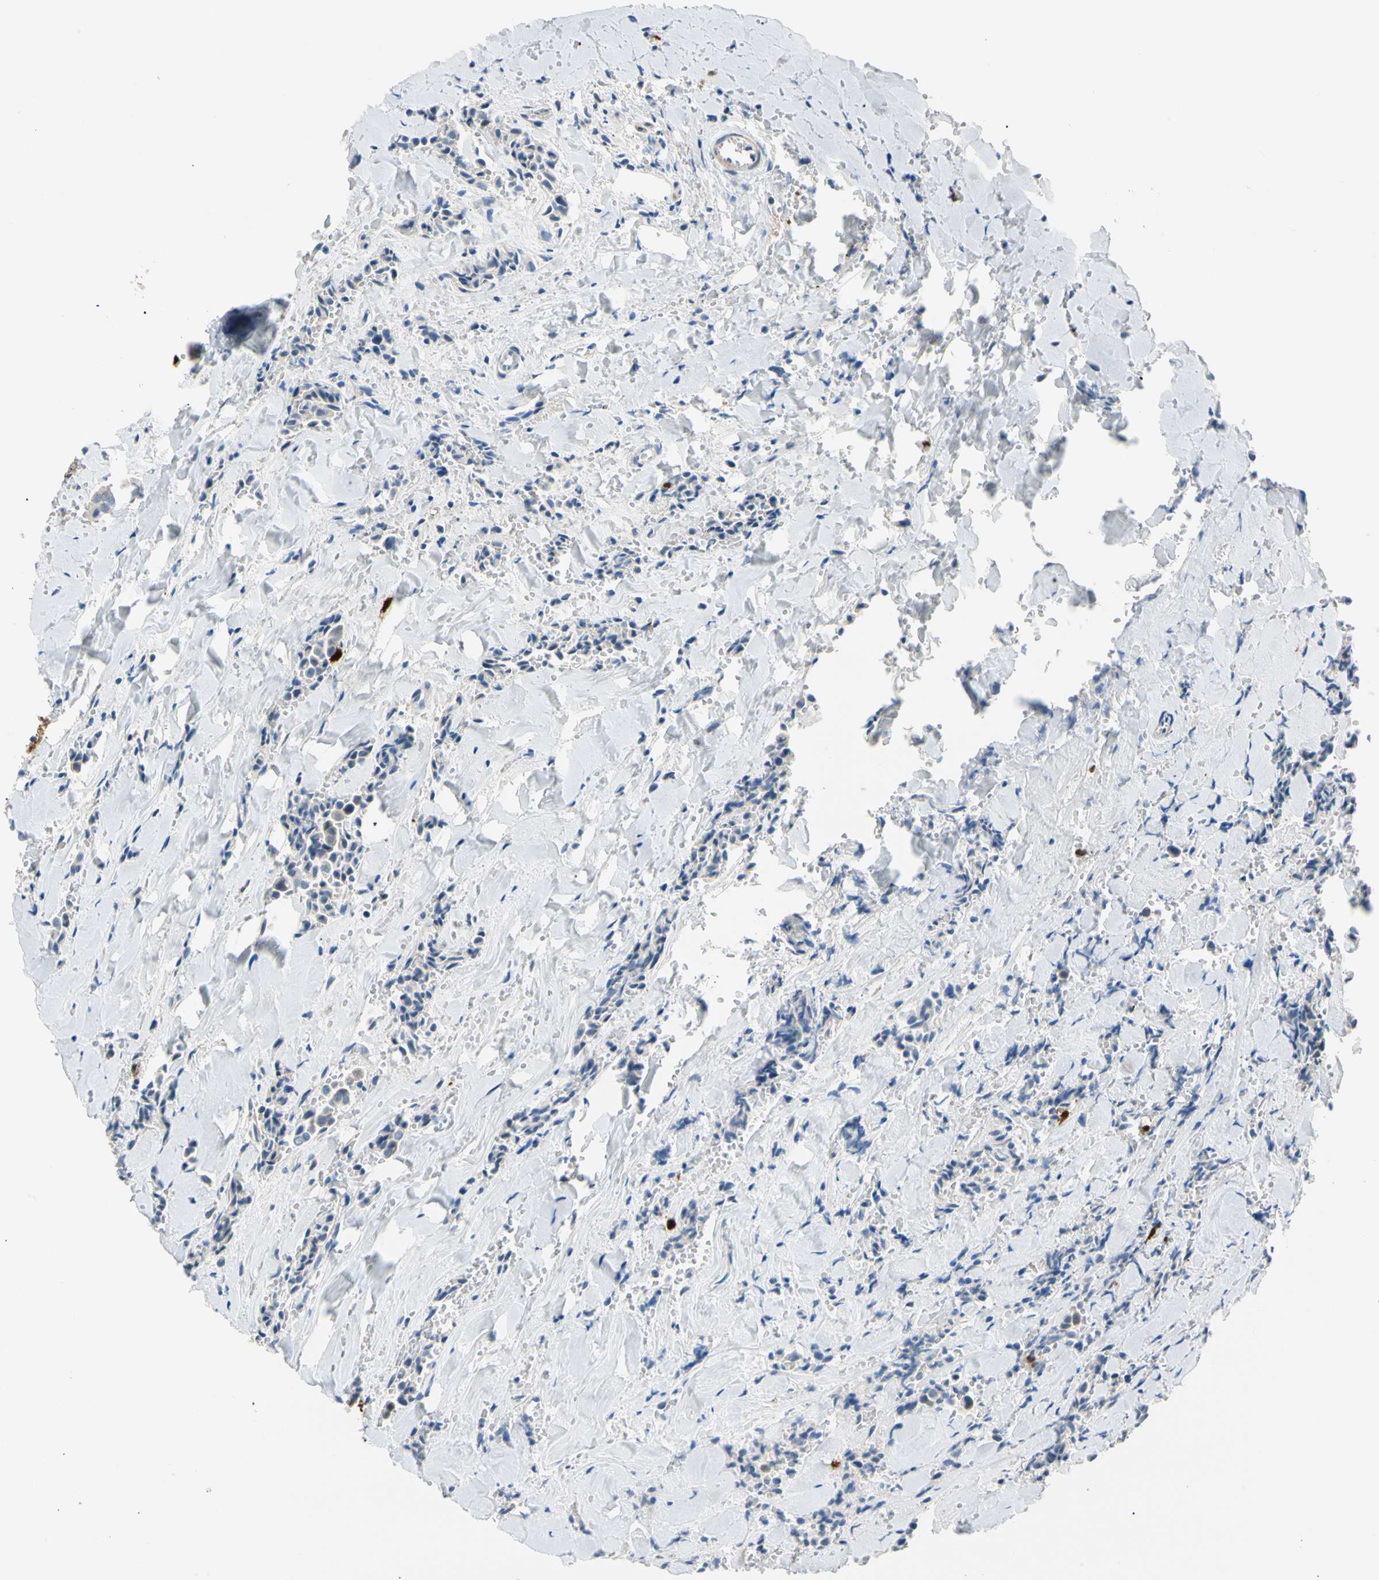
{"staining": {"intensity": "weak", "quantity": "25%-75%", "location": "cytoplasmic/membranous"}, "tissue": "head and neck cancer", "cell_type": "Tumor cells", "image_type": "cancer", "snomed": [{"axis": "morphology", "description": "Adenocarcinoma, NOS"}, {"axis": "topography", "description": "Salivary gland"}, {"axis": "topography", "description": "Head-Neck"}], "caption": "Head and neck cancer (adenocarcinoma) tissue displays weak cytoplasmic/membranous positivity in approximately 25%-75% of tumor cells", "gene": "TRAF5", "patient": {"sex": "female", "age": 59}}